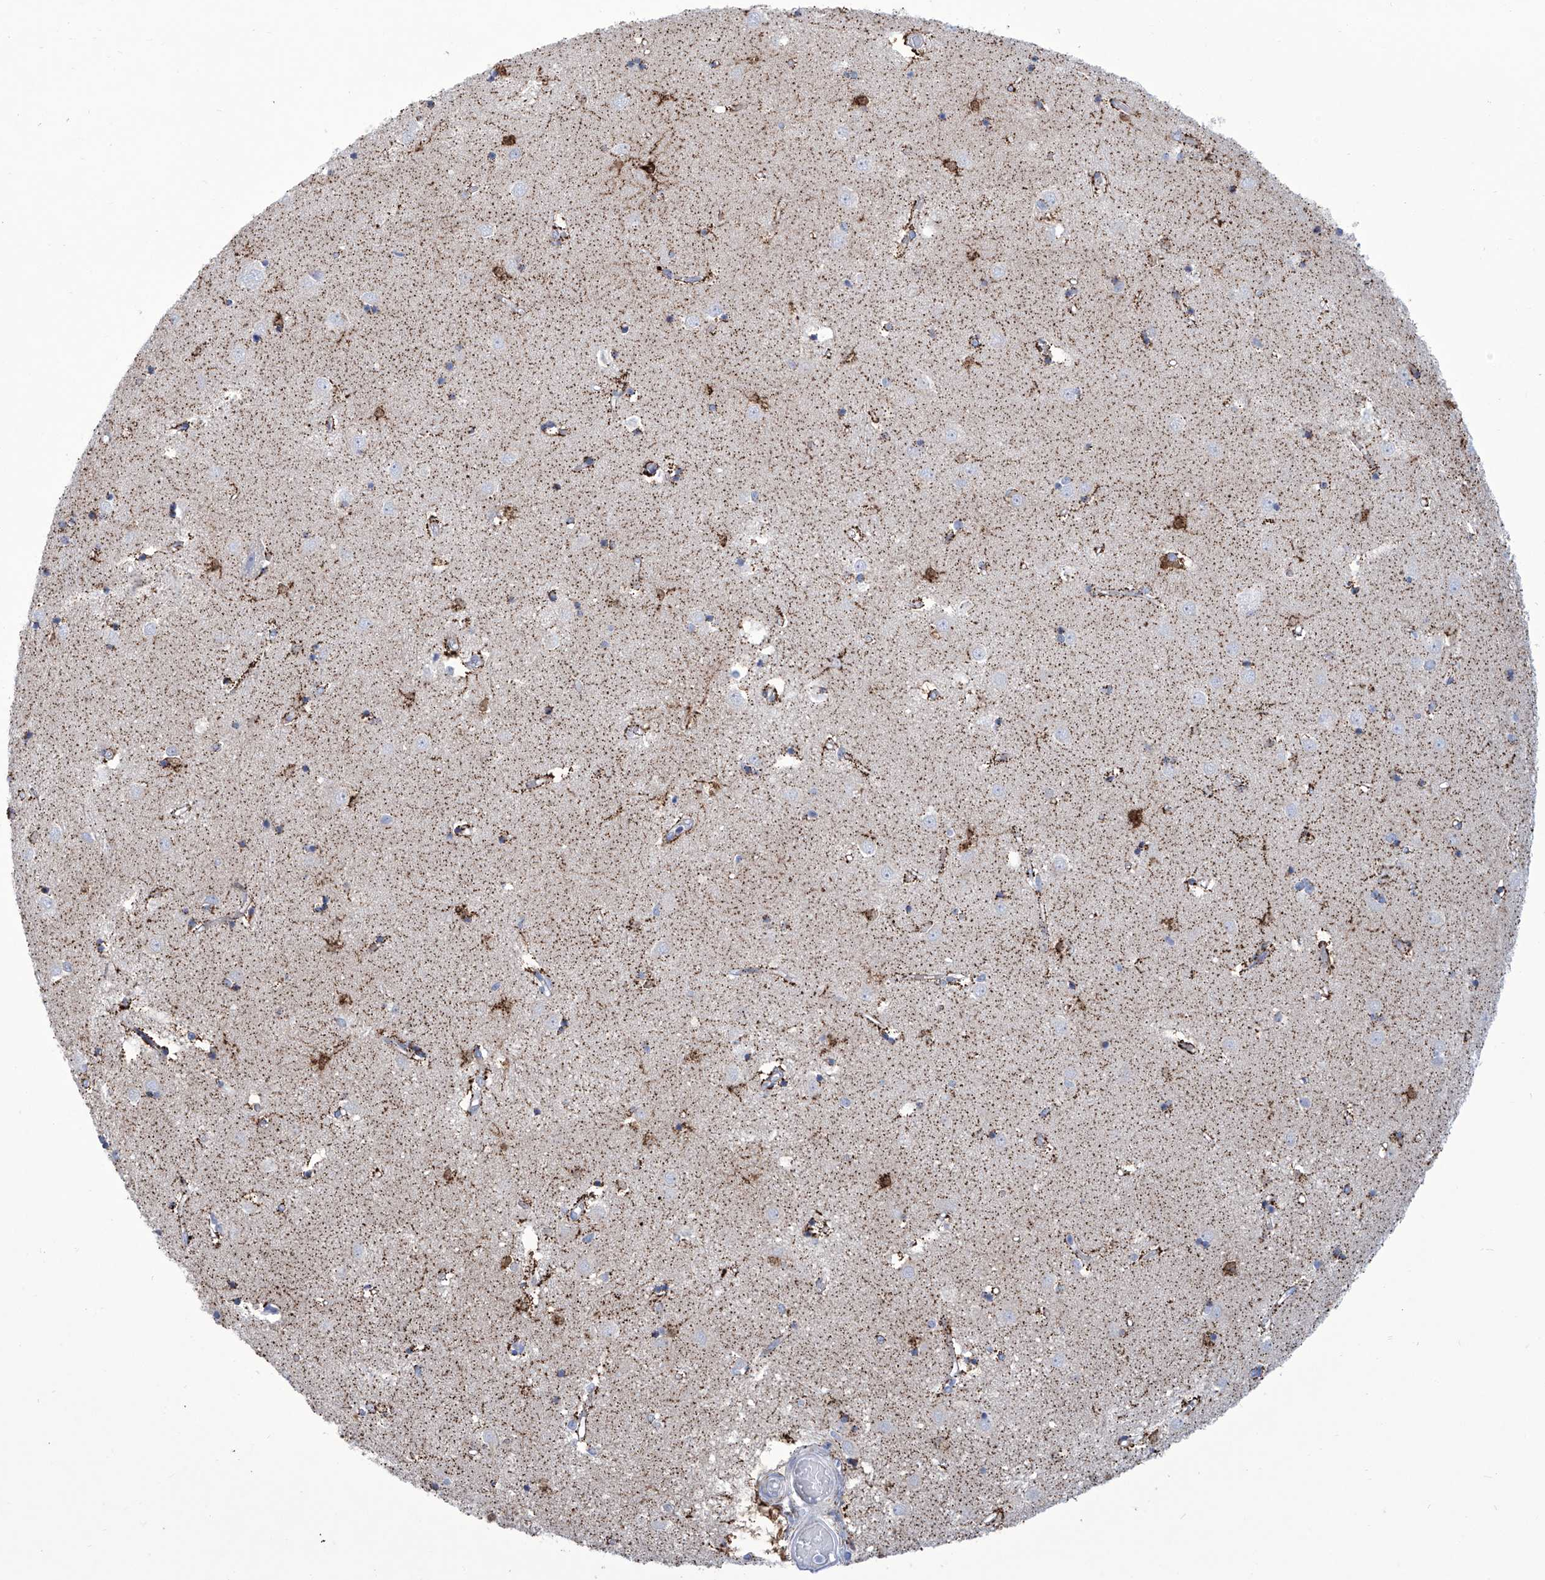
{"staining": {"intensity": "strong", "quantity": "<25%", "location": "cytoplasmic/membranous"}, "tissue": "caudate", "cell_type": "Glial cells", "image_type": "normal", "snomed": [{"axis": "morphology", "description": "Normal tissue, NOS"}, {"axis": "topography", "description": "Lateral ventricle wall"}], "caption": "Caudate stained for a protein (brown) demonstrates strong cytoplasmic/membranous positive expression in about <25% of glial cells.", "gene": "ALDH6A1", "patient": {"sex": "male", "age": 45}}